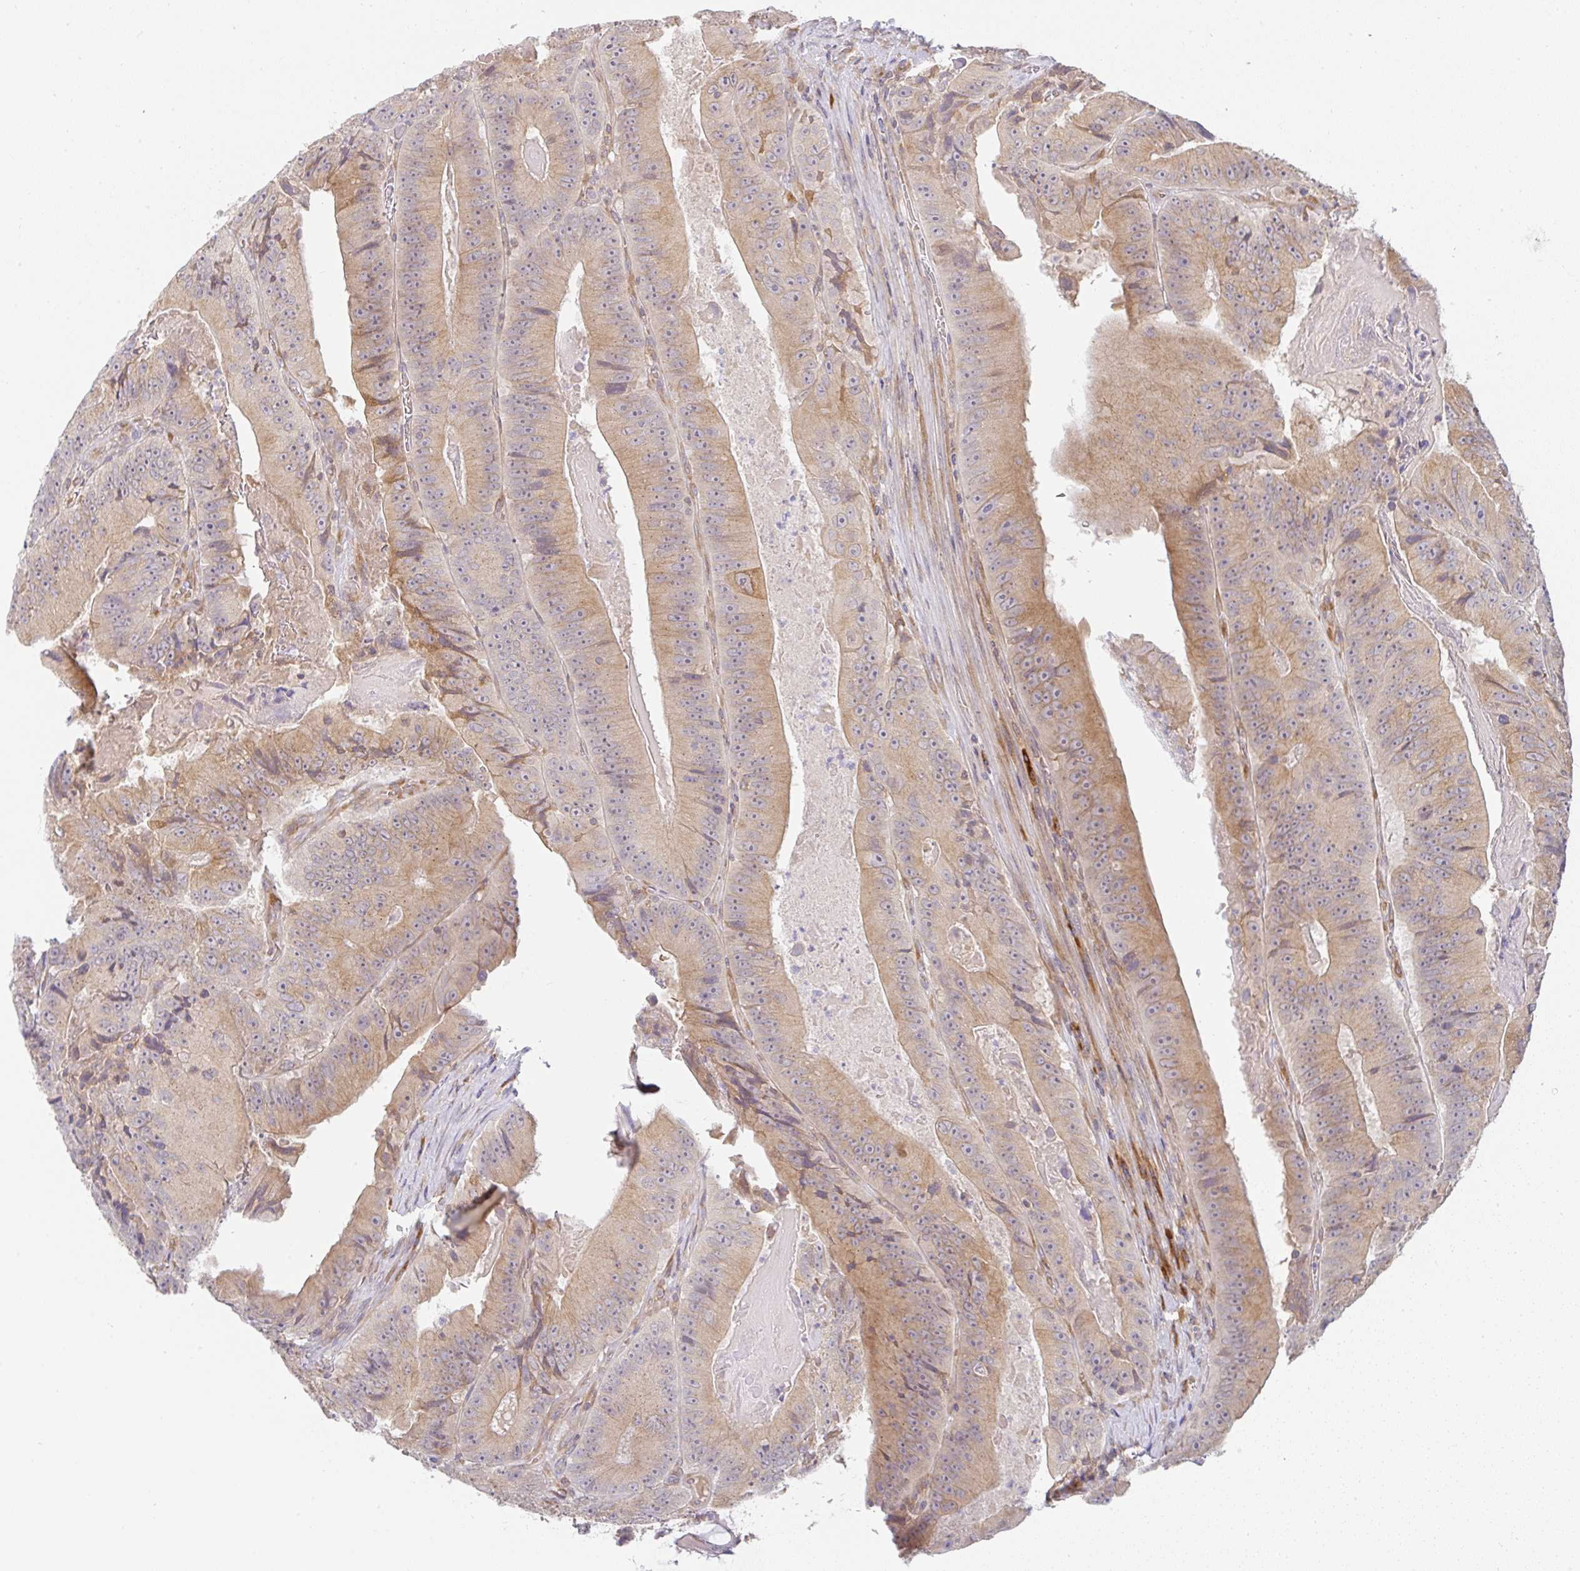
{"staining": {"intensity": "moderate", "quantity": ">75%", "location": "cytoplasmic/membranous"}, "tissue": "colorectal cancer", "cell_type": "Tumor cells", "image_type": "cancer", "snomed": [{"axis": "morphology", "description": "Adenocarcinoma, NOS"}, {"axis": "topography", "description": "Colon"}], "caption": "Immunohistochemistry (IHC) histopathology image of human colorectal adenocarcinoma stained for a protein (brown), which displays medium levels of moderate cytoplasmic/membranous positivity in approximately >75% of tumor cells.", "gene": "DERL2", "patient": {"sex": "female", "age": 86}}